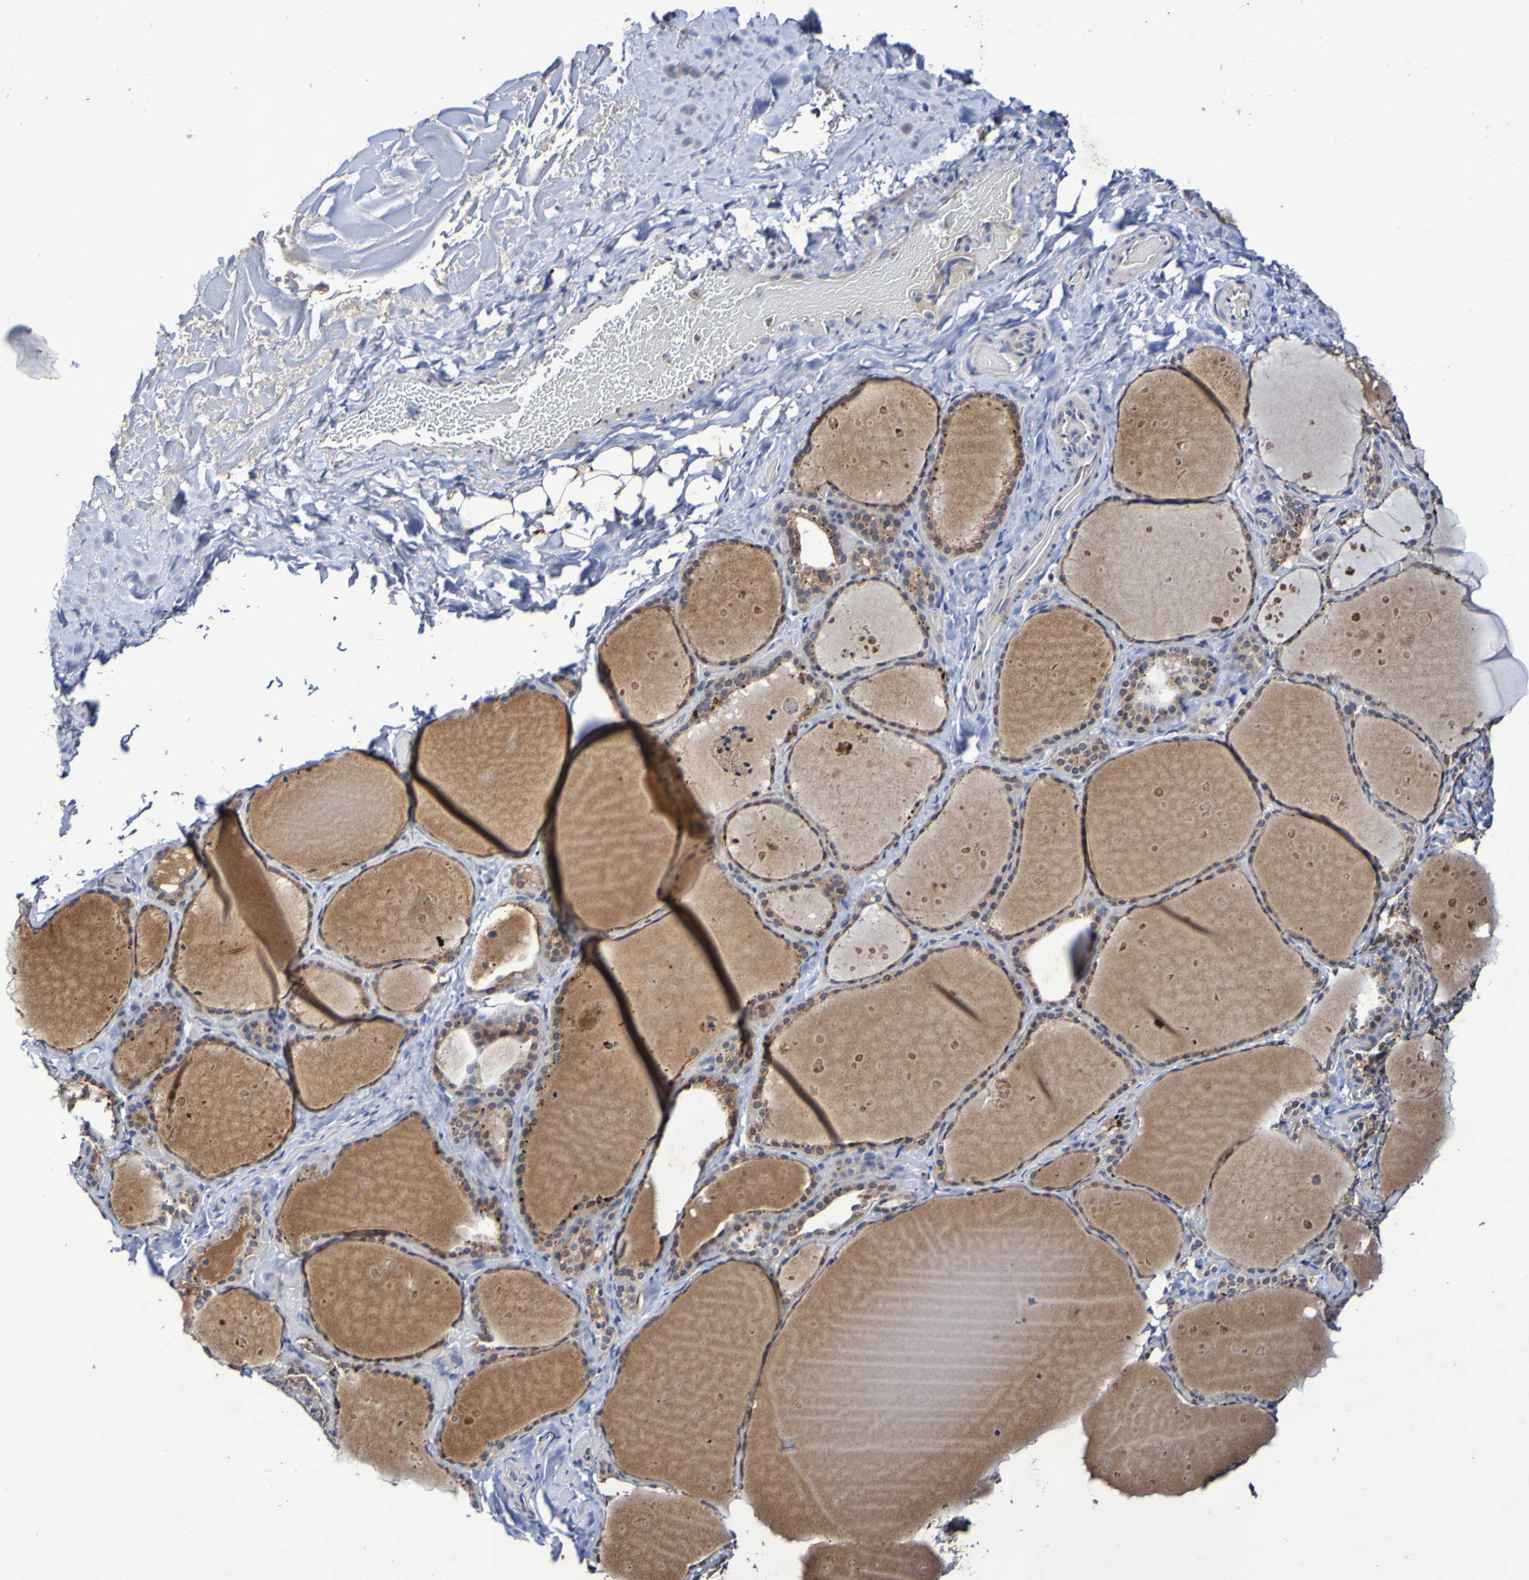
{"staining": {"intensity": "moderate", "quantity": ">75%", "location": "cytoplasmic/membranous"}, "tissue": "thyroid gland", "cell_type": "Glandular cells", "image_type": "normal", "snomed": [{"axis": "morphology", "description": "Normal tissue, NOS"}, {"axis": "topography", "description": "Thyroid gland"}], "caption": "Approximately >75% of glandular cells in unremarkable thyroid gland show moderate cytoplasmic/membranous protein staining as visualized by brown immunohistochemical staining.", "gene": "PTP4A2", "patient": {"sex": "female", "age": 44}}